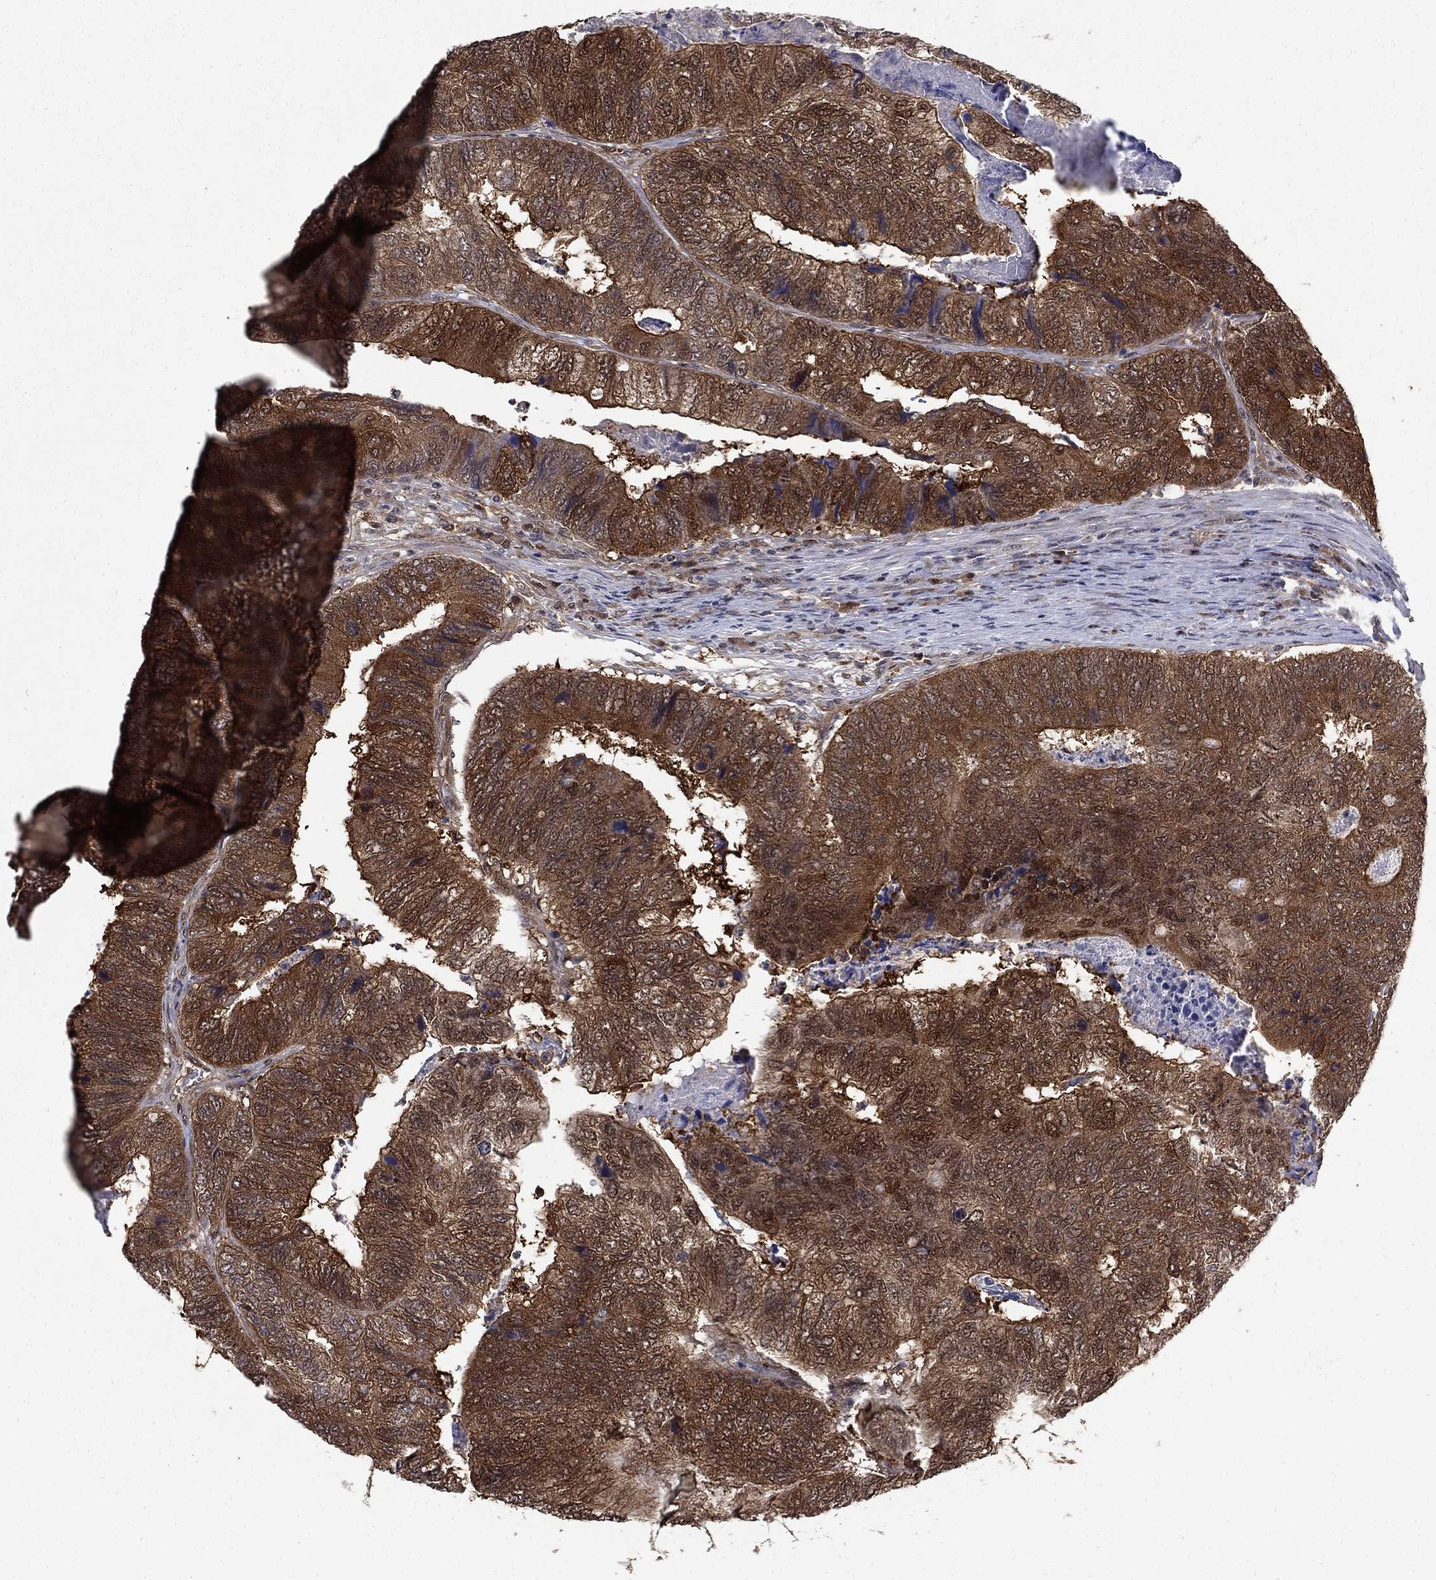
{"staining": {"intensity": "strong", "quantity": ">75%", "location": "cytoplasmic/membranous"}, "tissue": "colorectal cancer", "cell_type": "Tumor cells", "image_type": "cancer", "snomed": [{"axis": "morphology", "description": "Adenocarcinoma, NOS"}, {"axis": "topography", "description": "Colon"}], "caption": "Immunohistochemical staining of colorectal cancer shows high levels of strong cytoplasmic/membranous staining in approximately >75% of tumor cells. The staining is performed using DAB brown chromogen to label protein expression. The nuclei are counter-stained blue using hematoxylin.", "gene": "FKBP4", "patient": {"sex": "female", "age": 67}}